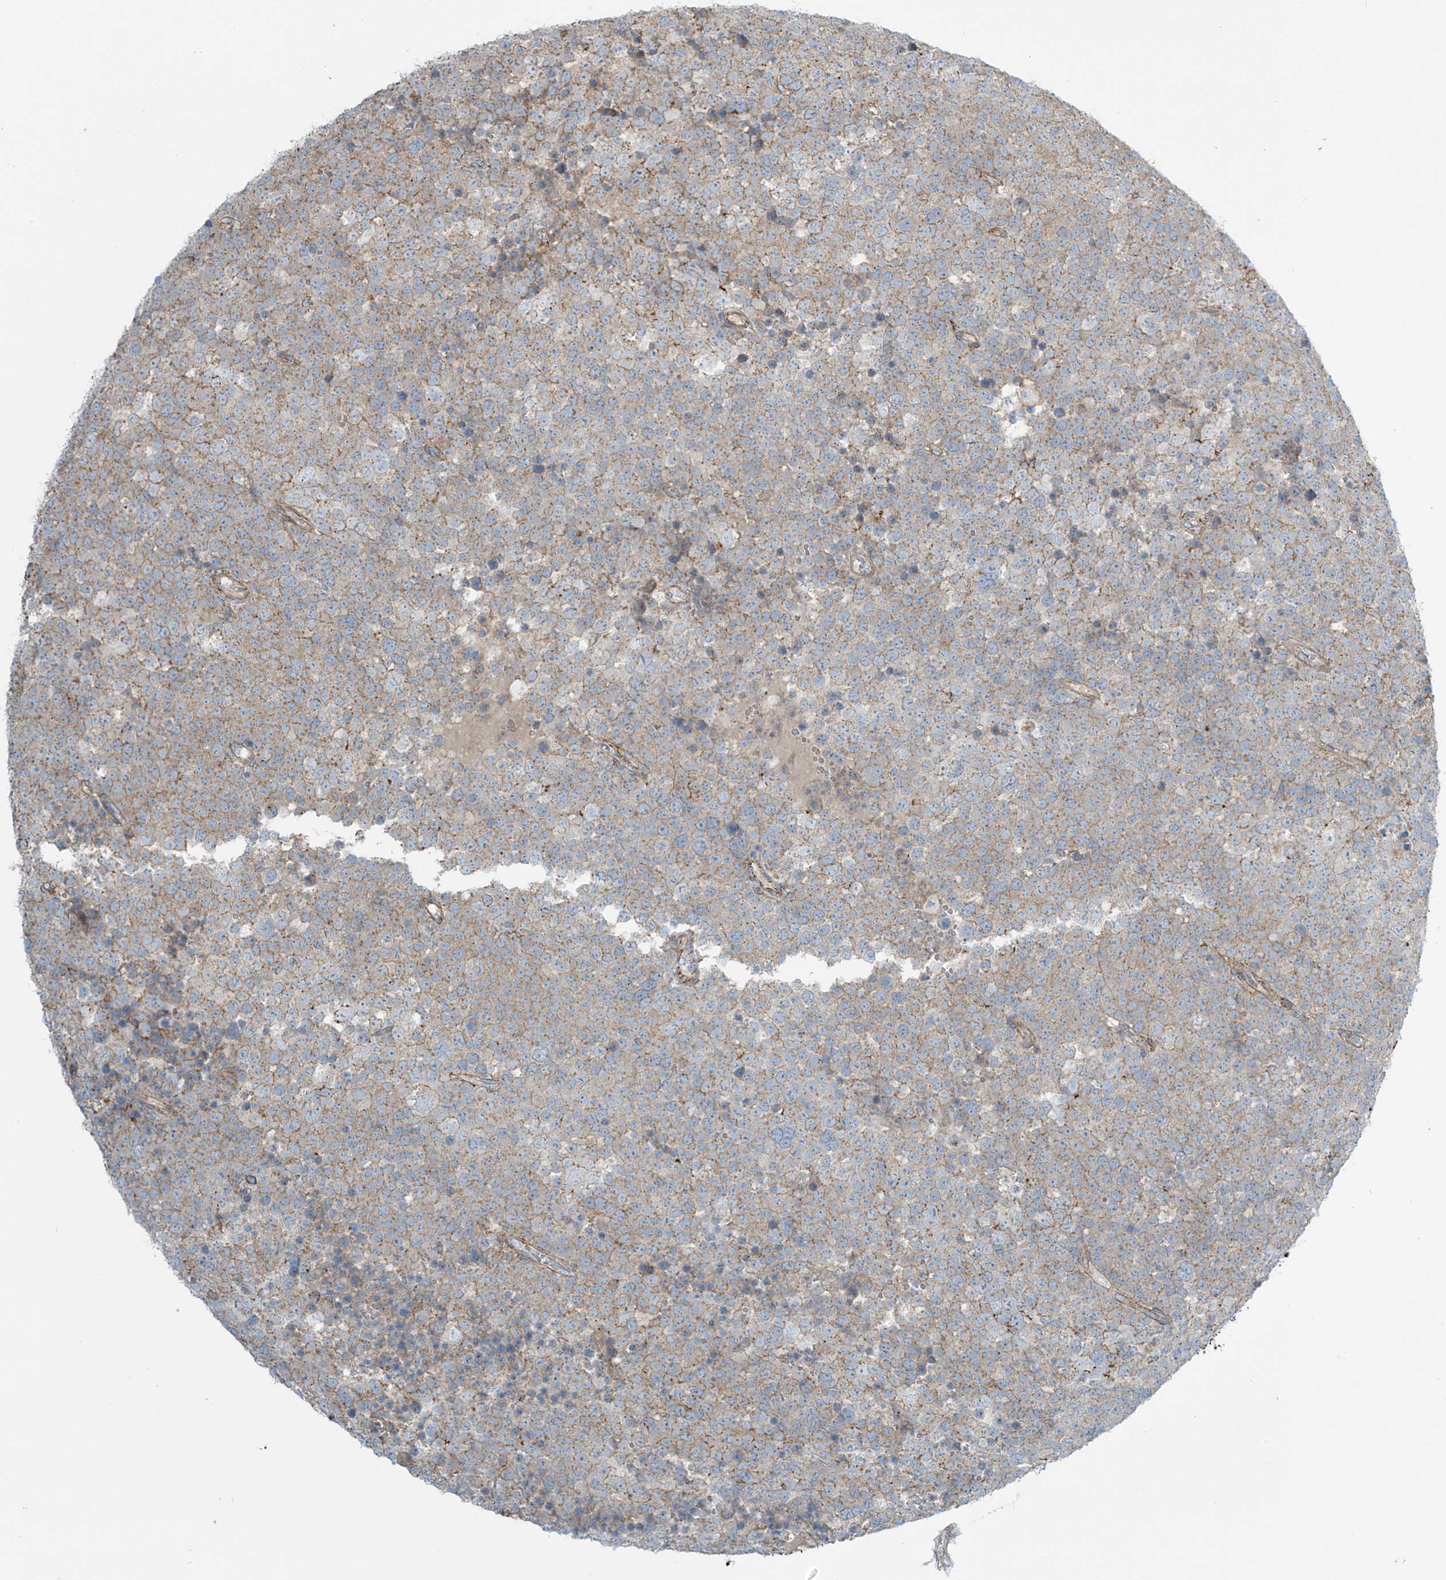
{"staining": {"intensity": "weak", "quantity": ">75%", "location": "cytoplasmic/membranous"}, "tissue": "testis cancer", "cell_type": "Tumor cells", "image_type": "cancer", "snomed": [{"axis": "morphology", "description": "Seminoma, NOS"}, {"axis": "topography", "description": "Testis"}], "caption": "Tumor cells display low levels of weak cytoplasmic/membranous expression in approximately >75% of cells in testis cancer (seminoma). The protein of interest is stained brown, and the nuclei are stained in blue (DAB IHC with brightfield microscopy, high magnification).", "gene": "SLC9A2", "patient": {"sex": "male", "age": 71}}